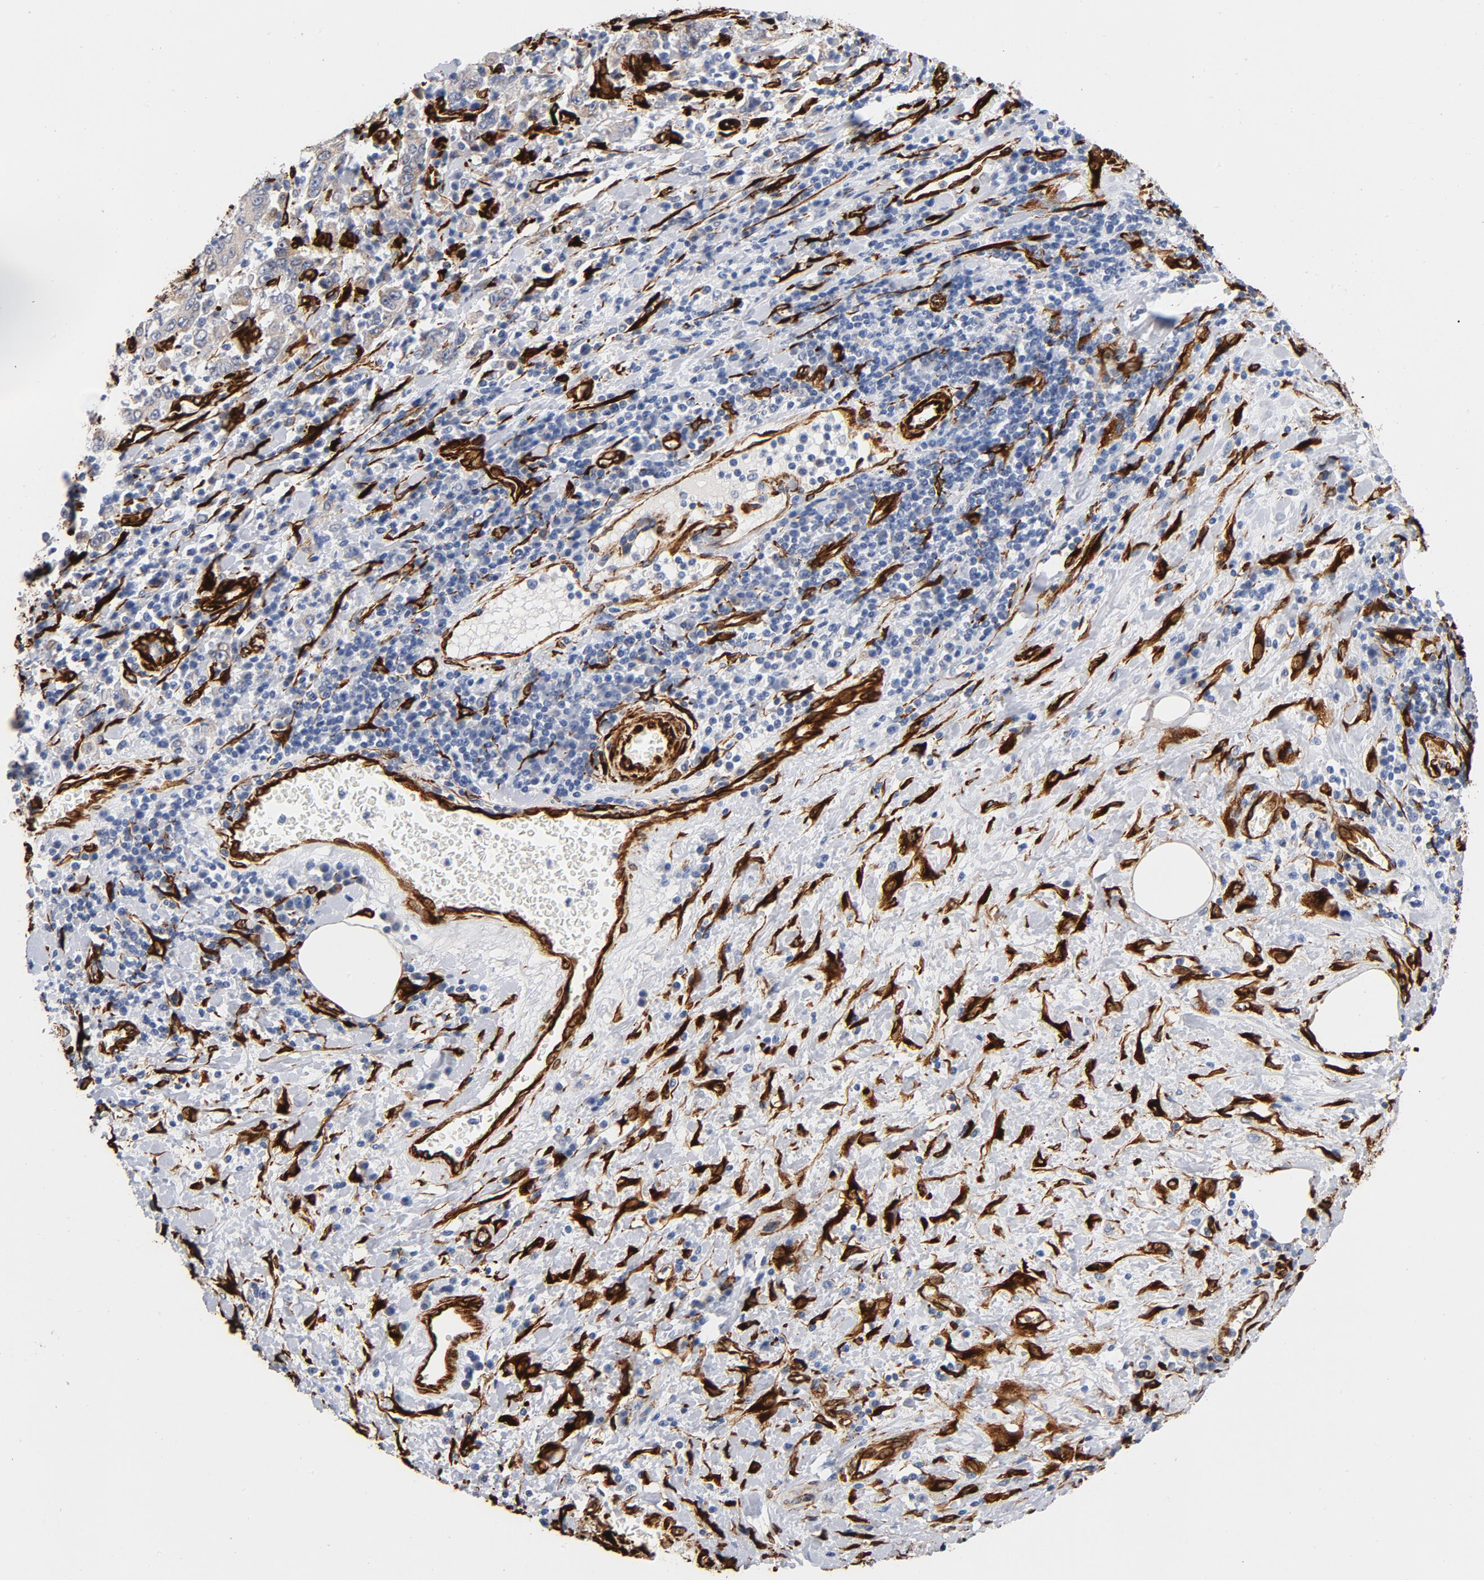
{"staining": {"intensity": "weak", "quantity": "<25%", "location": "cytoplasmic/membranous"}, "tissue": "stomach cancer", "cell_type": "Tumor cells", "image_type": "cancer", "snomed": [{"axis": "morphology", "description": "Normal tissue, NOS"}, {"axis": "morphology", "description": "Adenocarcinoma, NOS"}, {"axis": "topography", "description": "Stomach, upper"}, {"axis": "topography", "description": "Stomach"}], "caption": "Tumor cells show no significant protein positivity in stomach adenocarcinoma. Brightfield microscopy of immunohistochemistry stained with DAB (3,3'-diaminobenzidine) (brown) and hematoxylin (blue), captured at high magnification.", "gene": "SERPINH1", "patient": {"sex": "male", "age": 59}}